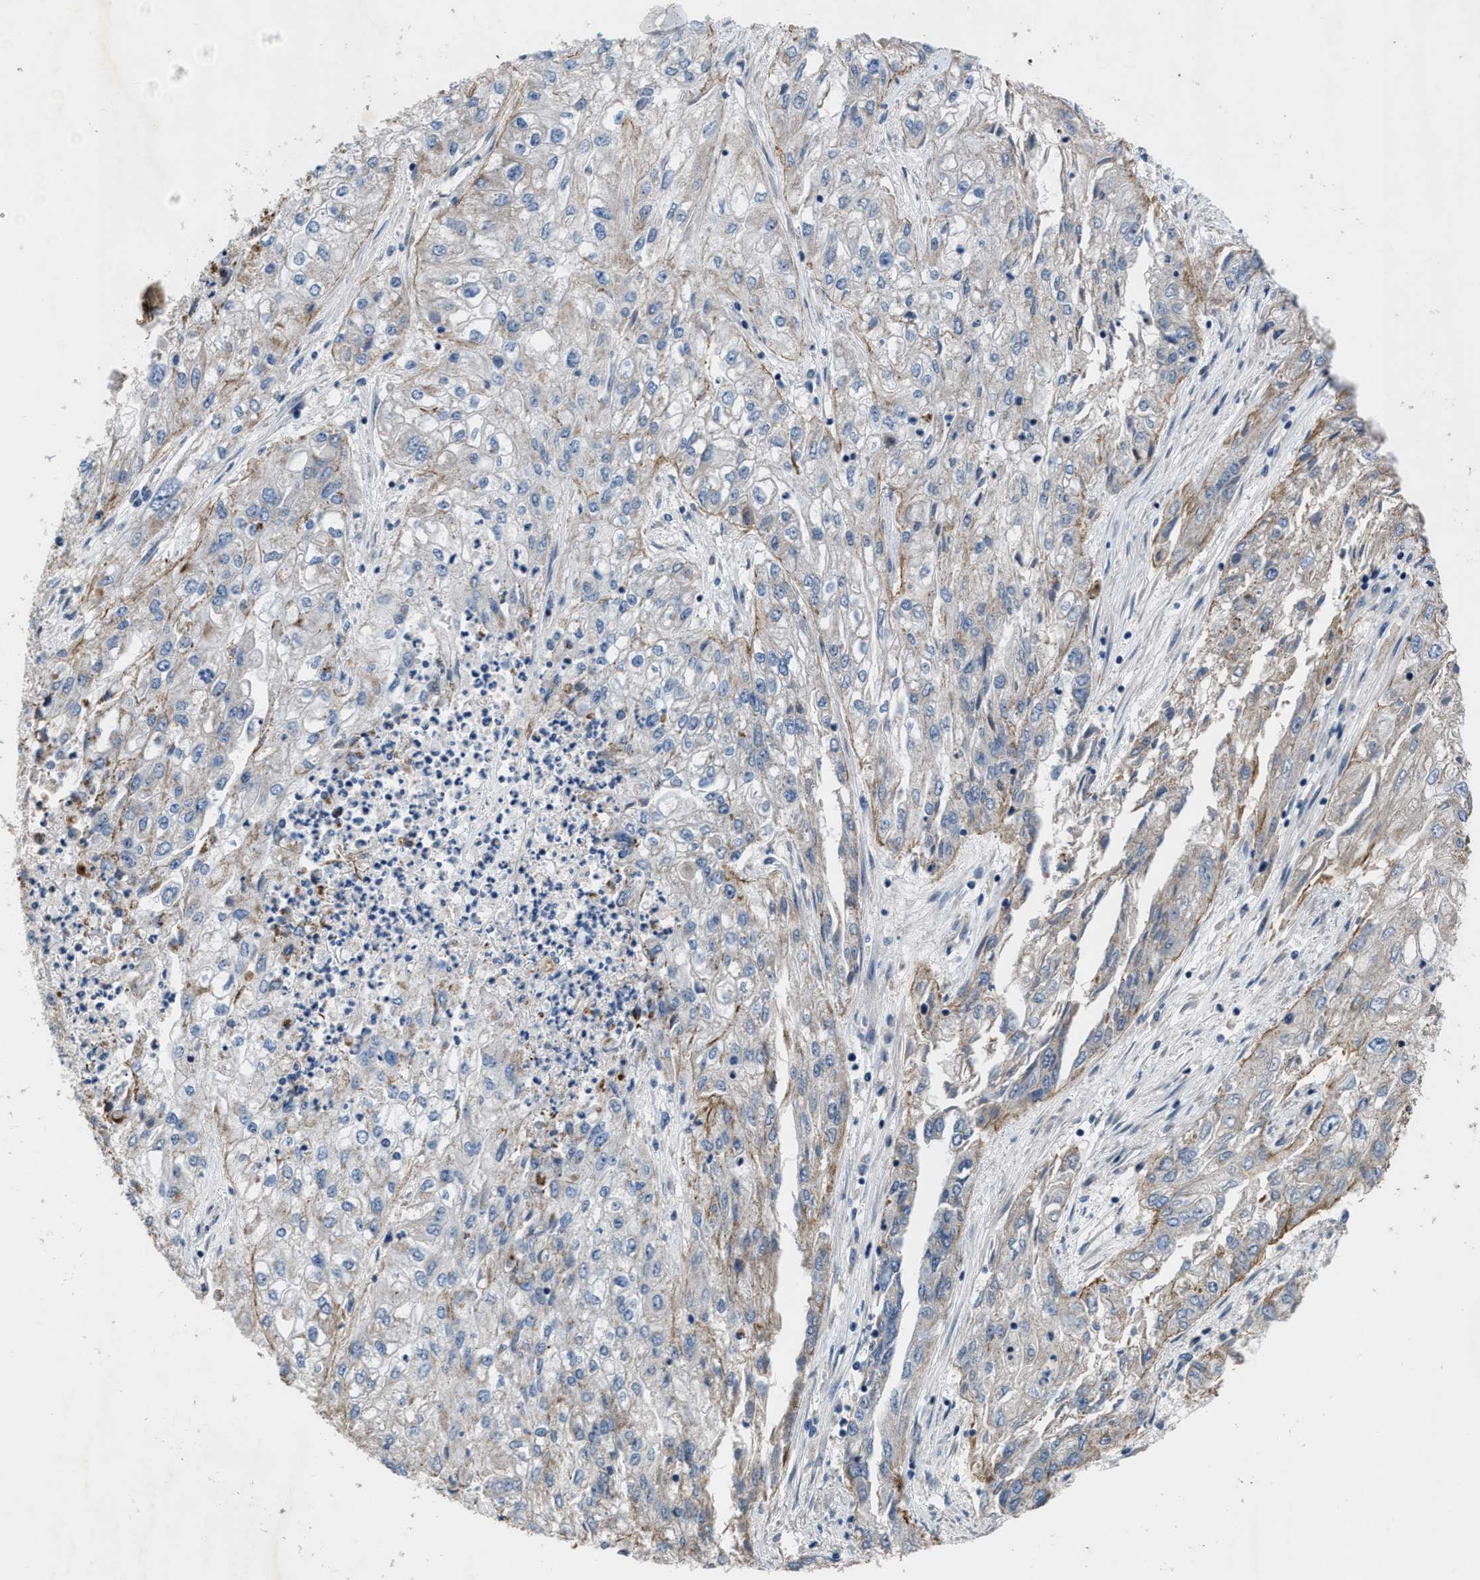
{"staining": {"intensity": "moderate", "quantity": "<25%", "location": "cytoplasmic/membranous"}, "tissue": "endometrial cancer", "cell_type": "Tumor cells", "image_type": "cancer", "snomed": [{"axis": "morphology", "description": "Adenocarcinoma, NOS"}, {"axis": "topography", "description": "Endometrium"}], "caption": "Adenocarcinoma (endometrial) stained with IHC demonstrates moderate cytoplasmic/membranous positivity in about <25% of tumor cells.", "gene": "ZNHIT1", "patient": {"sex": "female", "age": 49}}